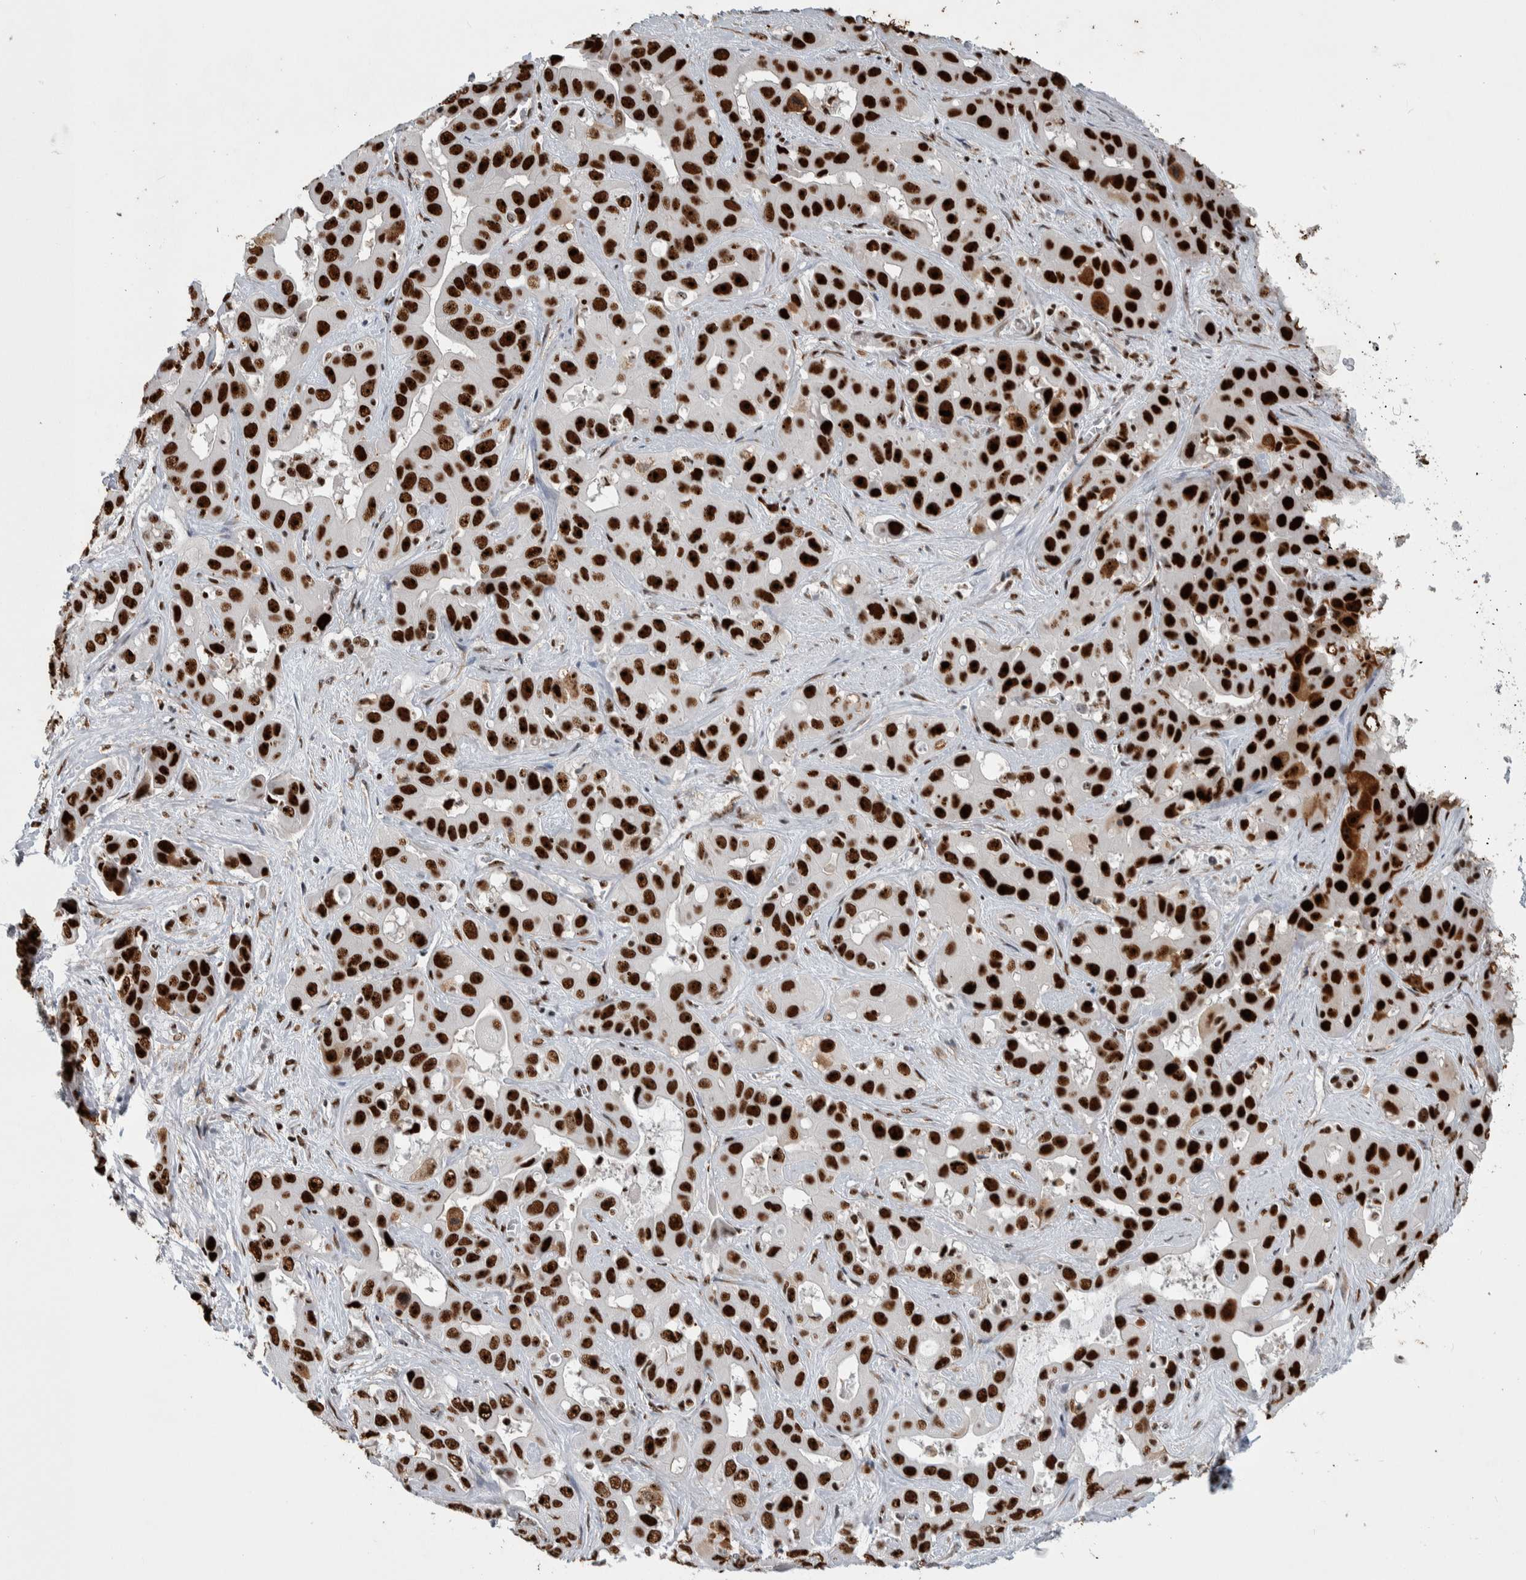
{"staining": {"intensity": "strong", "quantity": ">75%", "location": "nuclear"}, "tissue": "liver cancer", "cell_type": "Tumor cells", "image_type": "cancer", "snomed": [{"axis": "morphology", "description": "Cholangiocarcinoma"}, {"axis": "topography", "description": "Liver"}], "caption": "IHC photomicrograph of human liver cancer stained for a protein (brown), which shows high levels of strong nuclear staining in approximately >75% of tumor cells.", "gene": "NCL", "patient": {"sex": "female", "age": 52}}